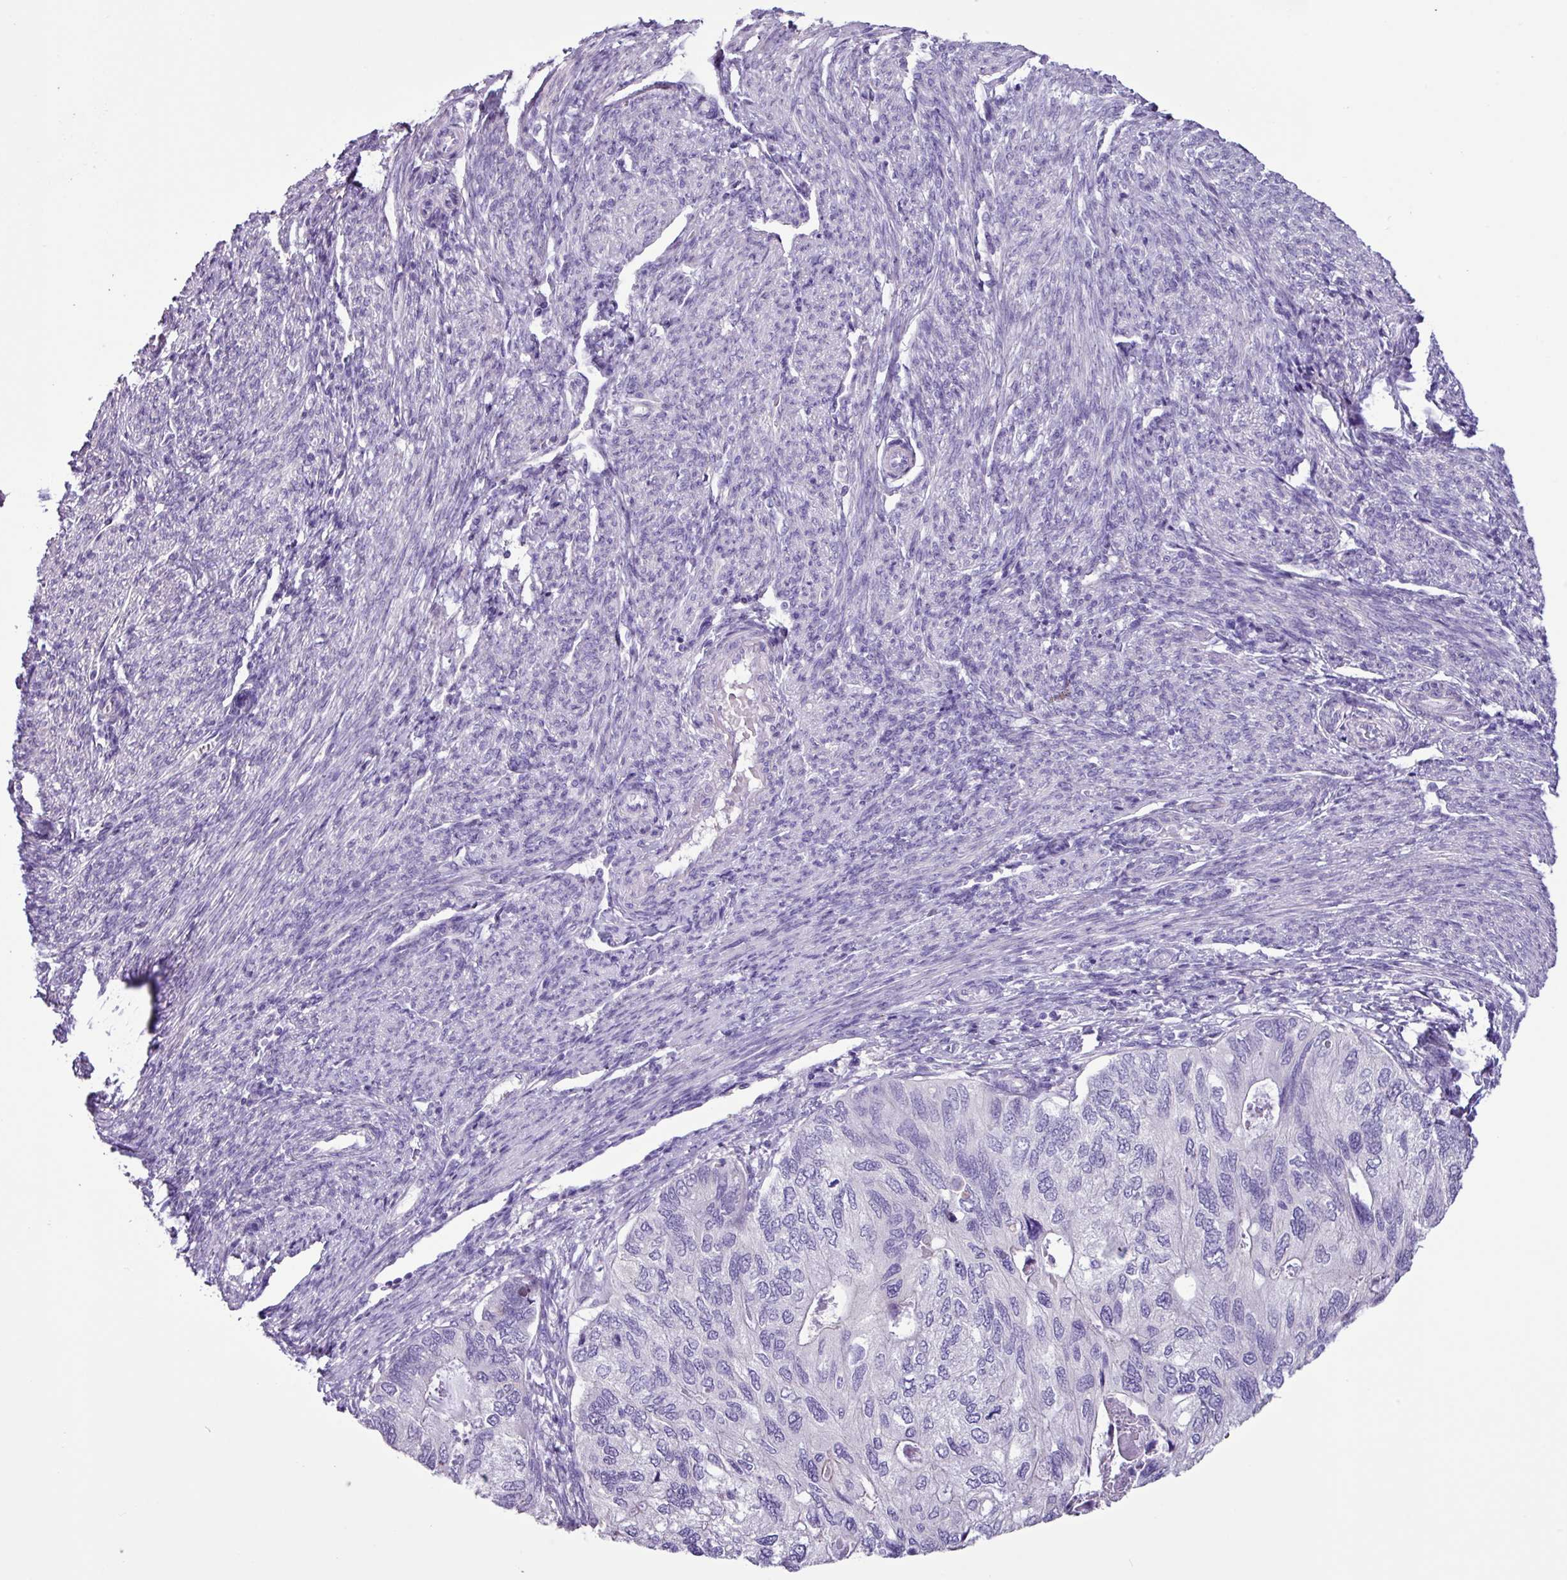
{"staining": {"intensity": "negative", "quantity": "none", "location": "none"}, "tissue": "endometrial cancer", "cell_type": "Tumor cells", "image_type": "cancer", "snomed": [{"axis": "morphology", "description": "Carcinoma, NOS"}, {"axis": "topography", "description": "Uterus"}], "caption": "High power microscopy histopathology image of an immunohistochemistry (IHC) histopathology image of endometrial cancer (carcinoma), revealing no significant staining in tumor cells.", "gene": "CYSTM1", "patient": {"sex": "female", "age": 76}}